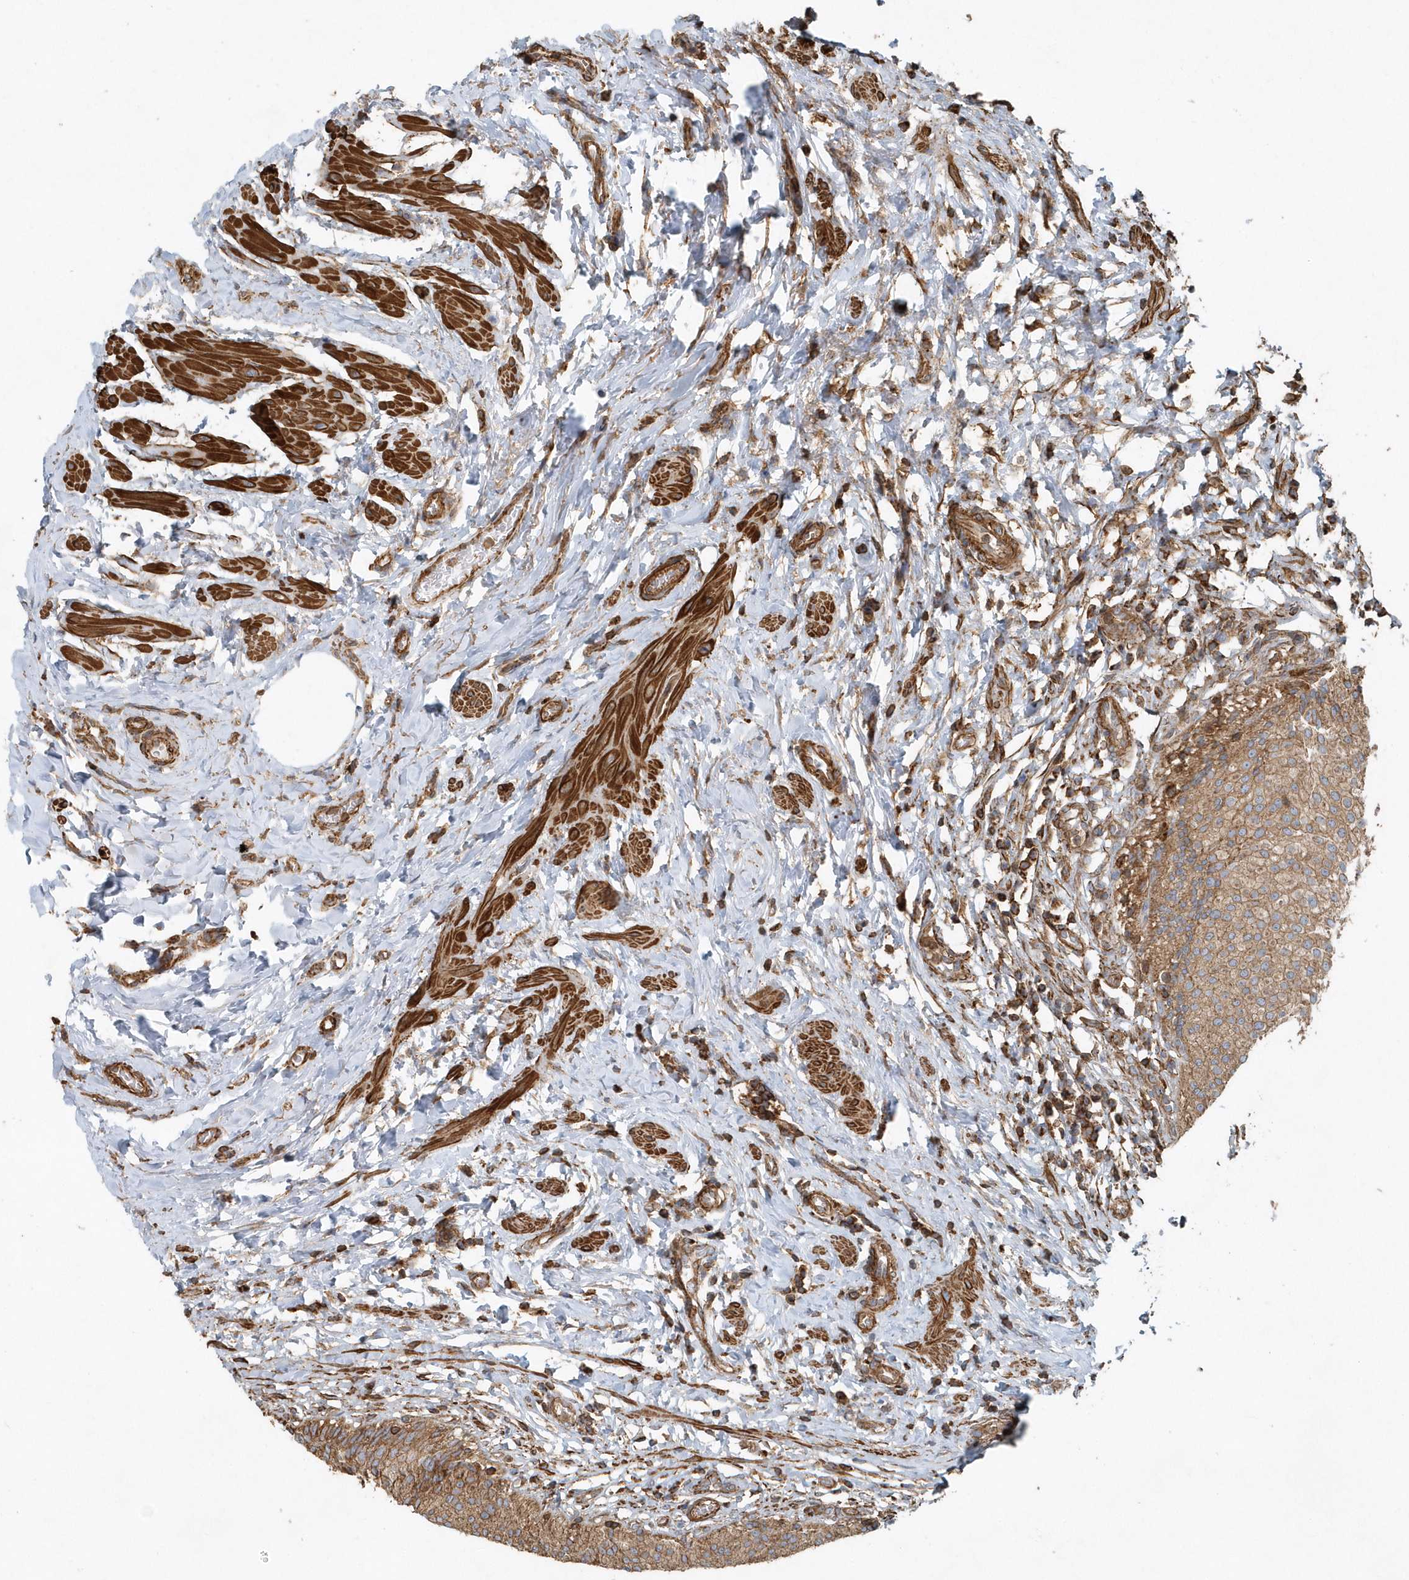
{"staining": {"intensity": "moderate", "quantity": ">75%", "location": "cytoplasmic/membranous"}, "tissue": "urothelial cancer", "cell_type": "Tumor cells", "image_type": "cancer", "snomed": [{"axis": "morphology", "description": "Normal tissue, NOS"}, {"axis": "morphology", "description": "Urothelial carcinoma, Low grade"}, {"axis": "topography", "description": "Smooth muscle"}, {"axis": "topography", "description": "Urinary bladder"}], "caption": "Immunohistochemistry photomicrograph of low-grade urothelial carcinoma stained for a protein (brown), which displays medium levels of moderate cytoplasmic/membranous staining in approximately >75% of tumor cells.", "gene": "MMUT", "patient": {"sex": "male", "age": 60}}